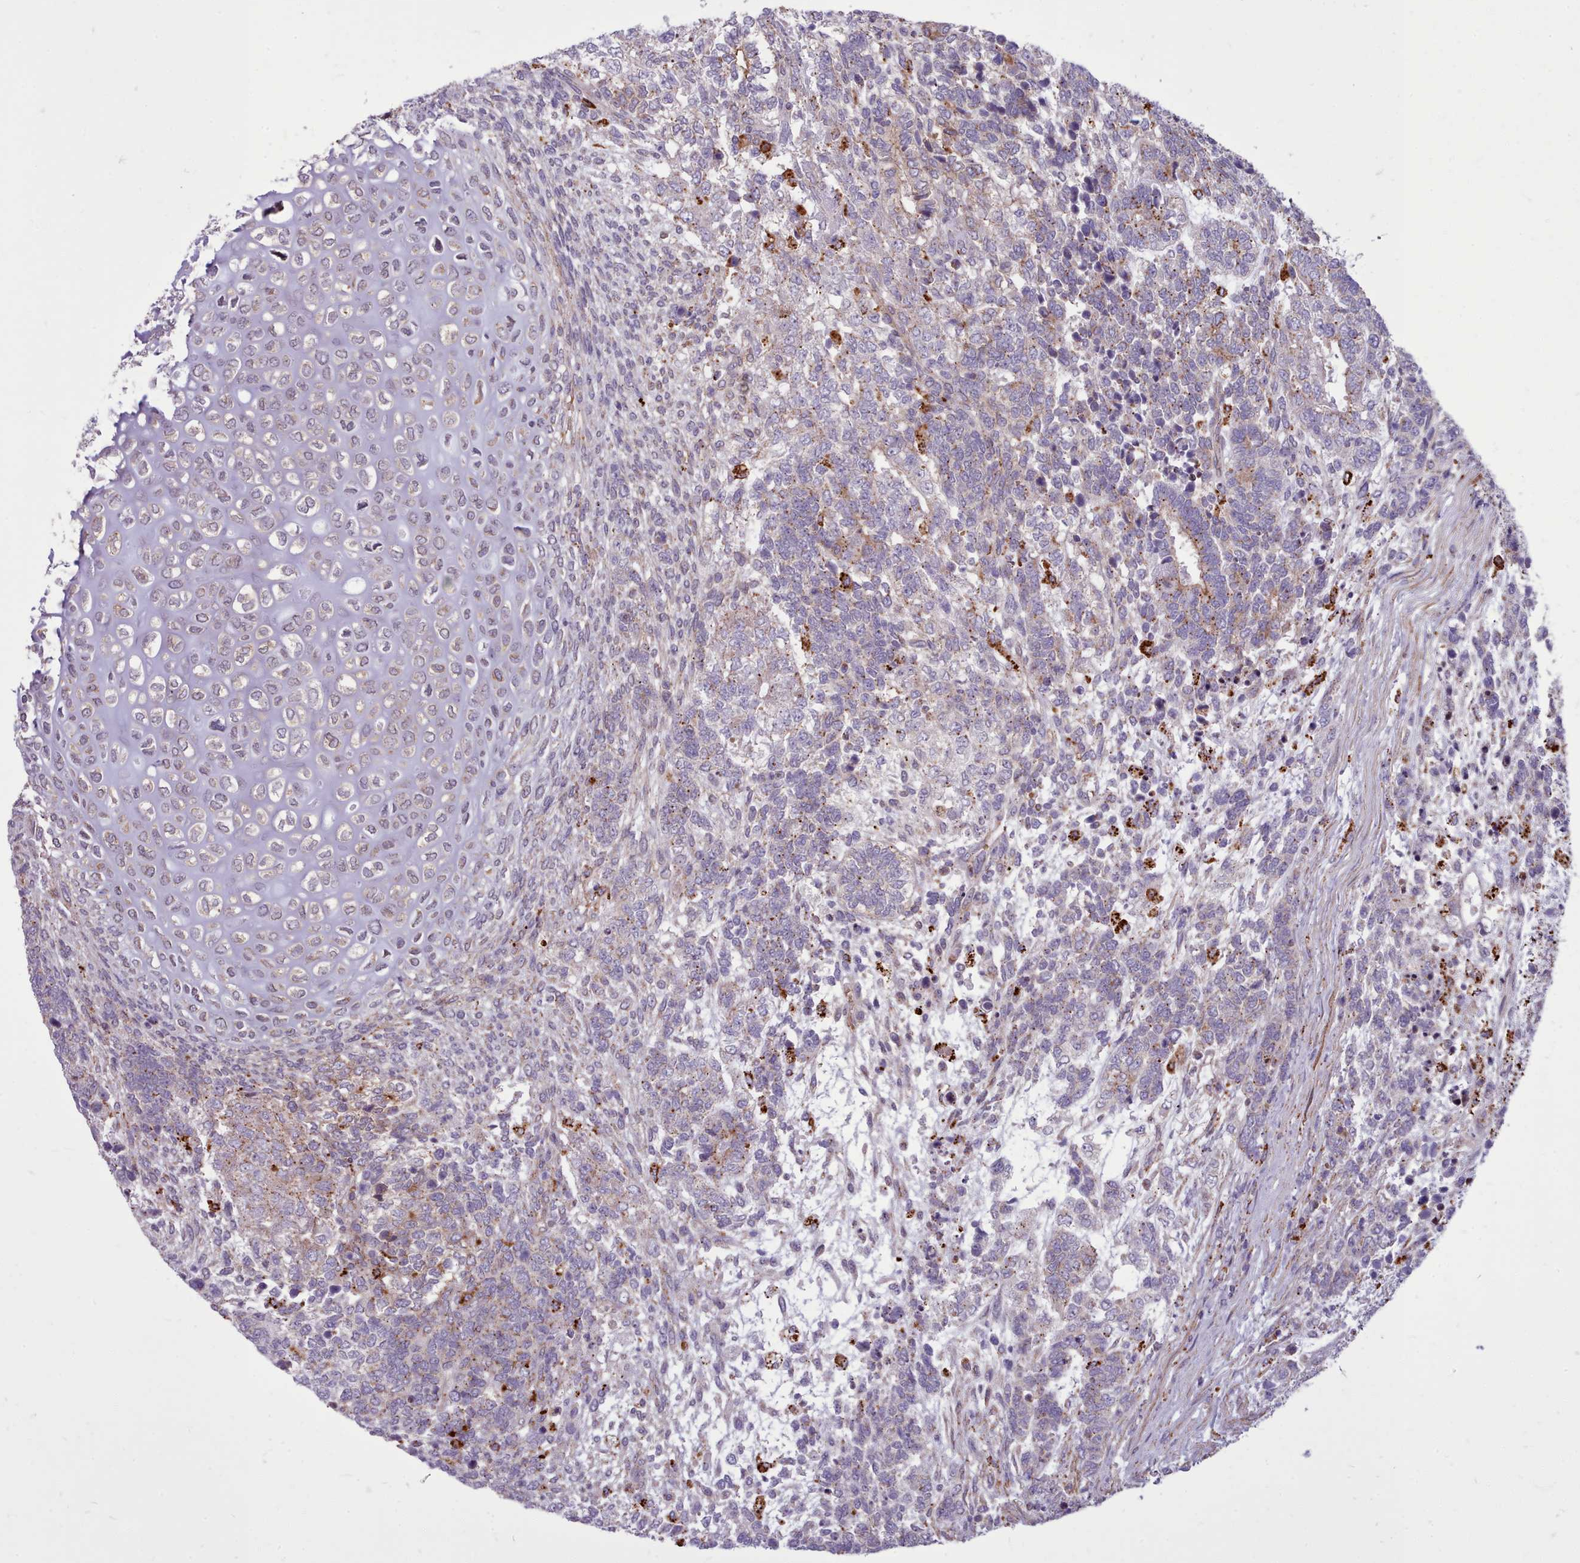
{"staining": {"intensity": "weak", "quantity": "<25%", "location": "cytoplasmic/membranous"}, "tissue": "testis cancer", "cell_type": "Tumor cells", "image_type": "cancer", "snomed": [{"axis": "morphology", "description": "Carcinoma, Embryonal, NOS"}, {"axis": "topography", "description": "Testis"}], "caption": "Tumor cells are negative for protein expression in human testis cancer (embryonal carcinoma).", "gene": "PACSIN3", "patient": {"sex": "male", "age": 23}}